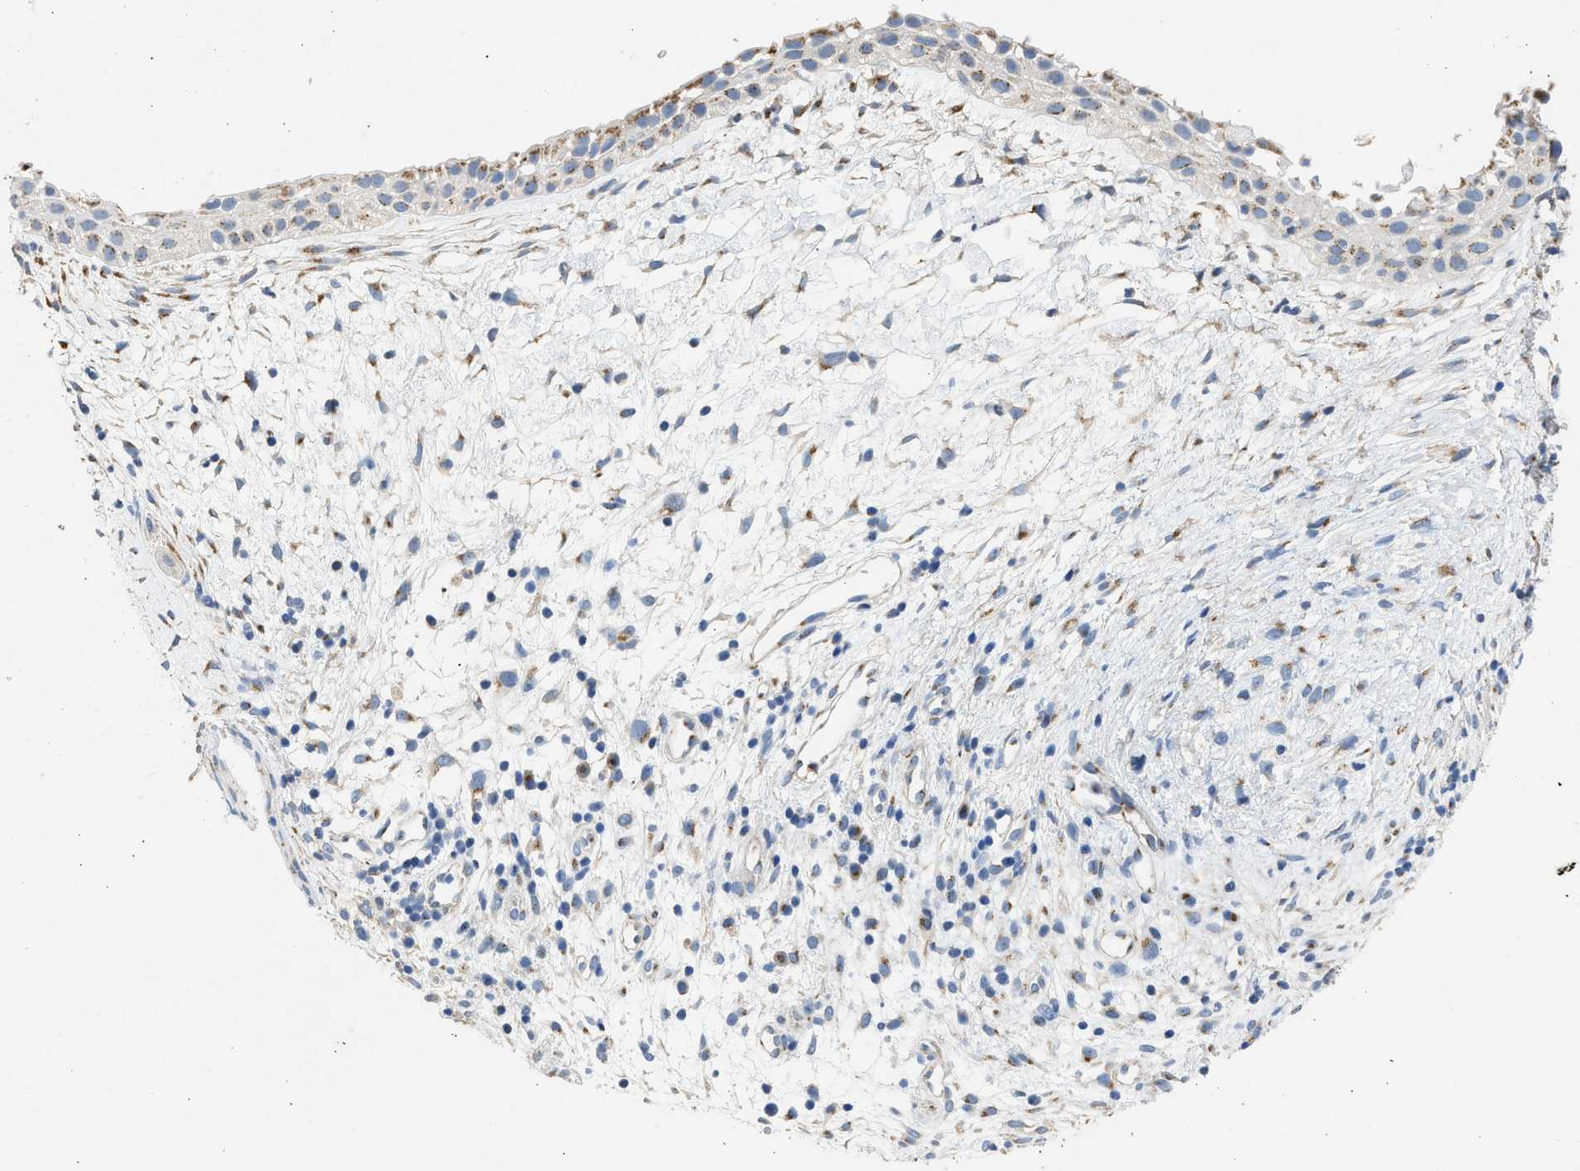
{"staining": {"intensity": "moderate", "quantity": "<25%", "location": "cytoplasmic/membranous"}, "tissue": "nasopharynx", "cell_type": "Respiratory epithelial cells", "image_type": "normal", "snomed": [{"axis": "morphology", "description": "Normal tissue, NOS"}, {"axis": "topography", "description": "Nasopharynx"}], "caption": "Normal nasopharynx was stained to show a protein in brown. There is low levels of moderate cytoplasmic/membranous positivity in about <25% of respiratory epithelial cells.", "gene": "IPO8", "patient": {"sex": "male", "age": 22}}